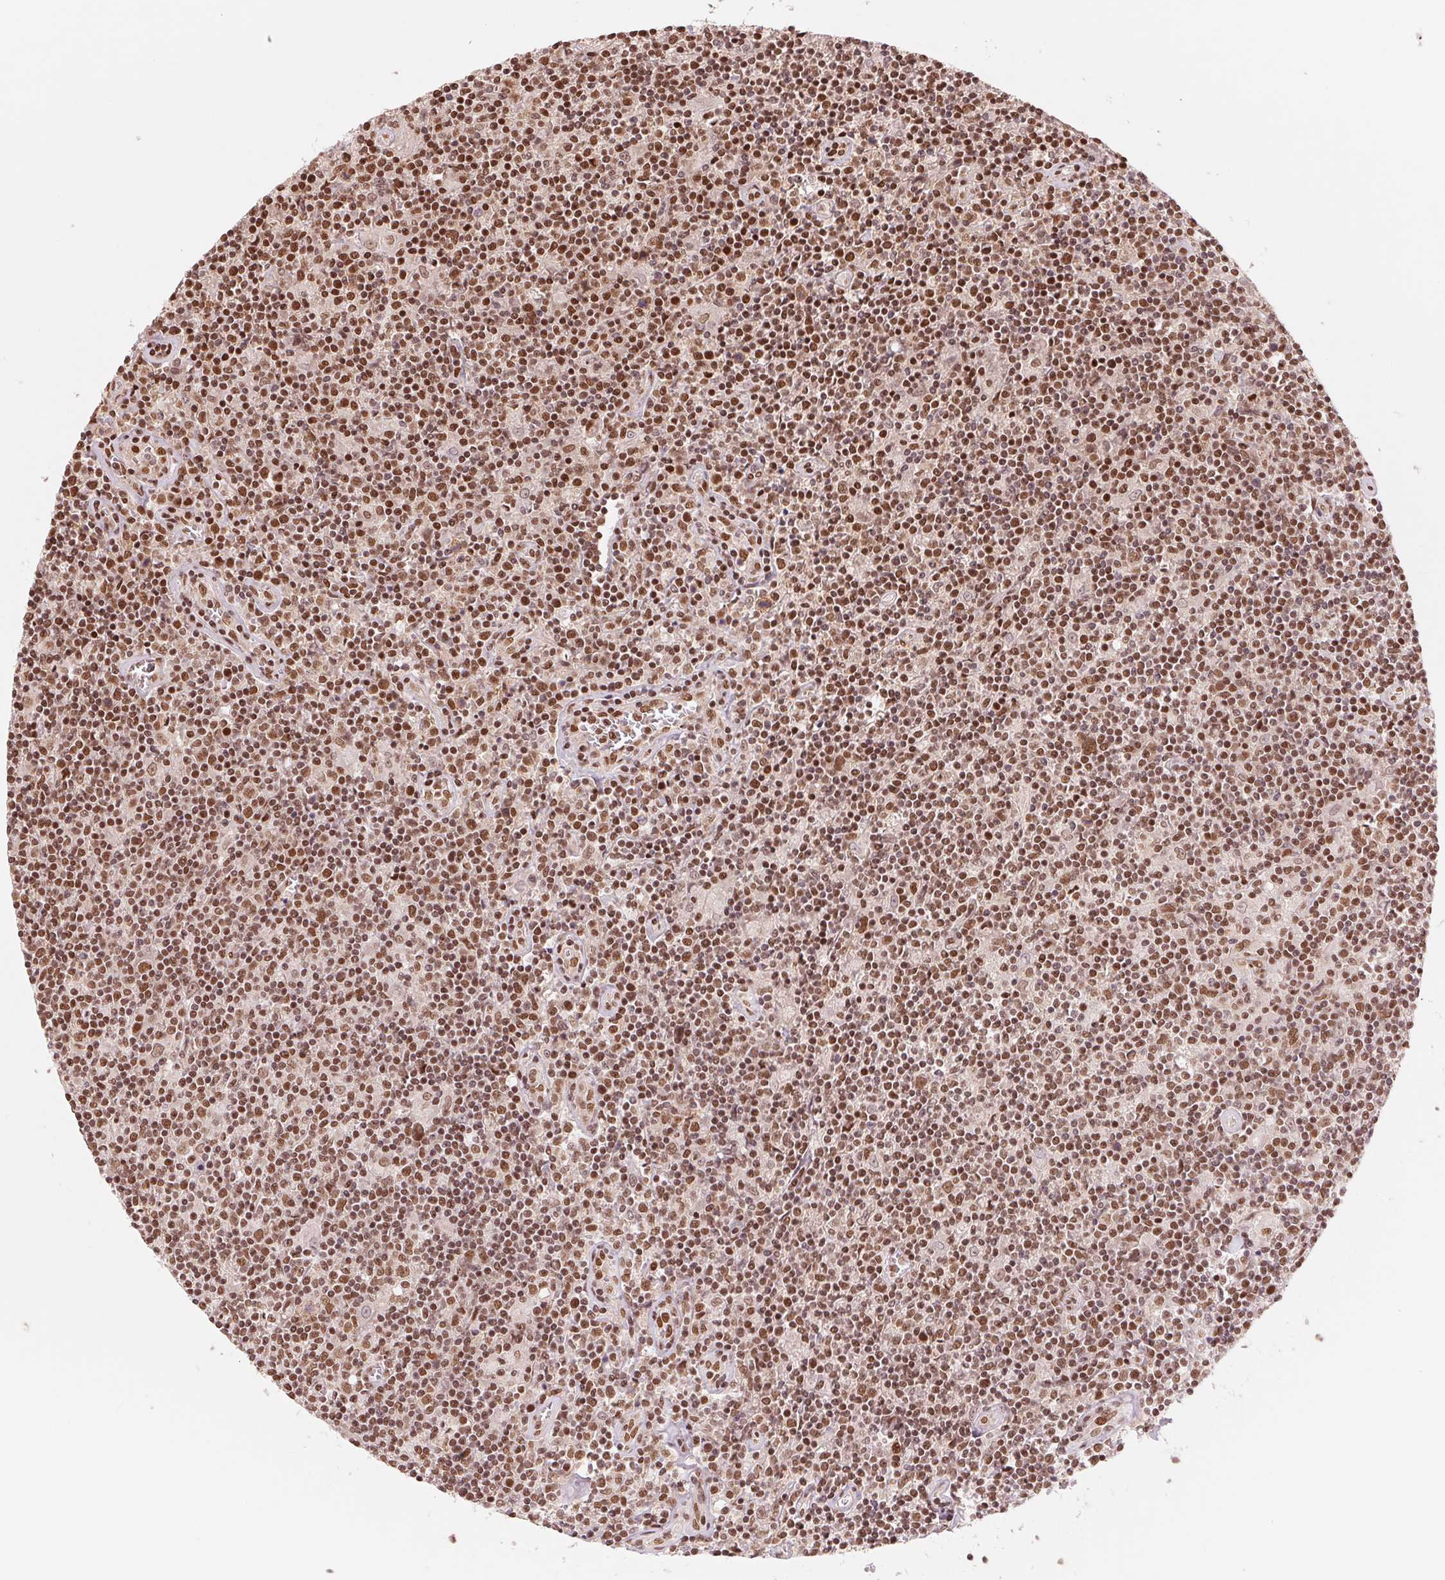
{"staining": {"intensity": "moderate", "quantity": ">75%", "location": "nuclear"}, "tissue": "lymphoma", "cell_type": "Tumor cells", "image_type": "cancer", "snomed": [{"axis": "morphology", "description": "Hodgkin's disease, NOS"}, {"axis": "topography", "description": "Lymph node"}], "caption": "The photomicrograph displays a brown stain indicating the presence of a protein in the nuclear of tumor cells in Hodgkin's disease. (brown staining indicates protein expression, while blue staining denotes nuclei).", "gene": "TTLL9", "patient": {"sex": "male", "age": 40}}